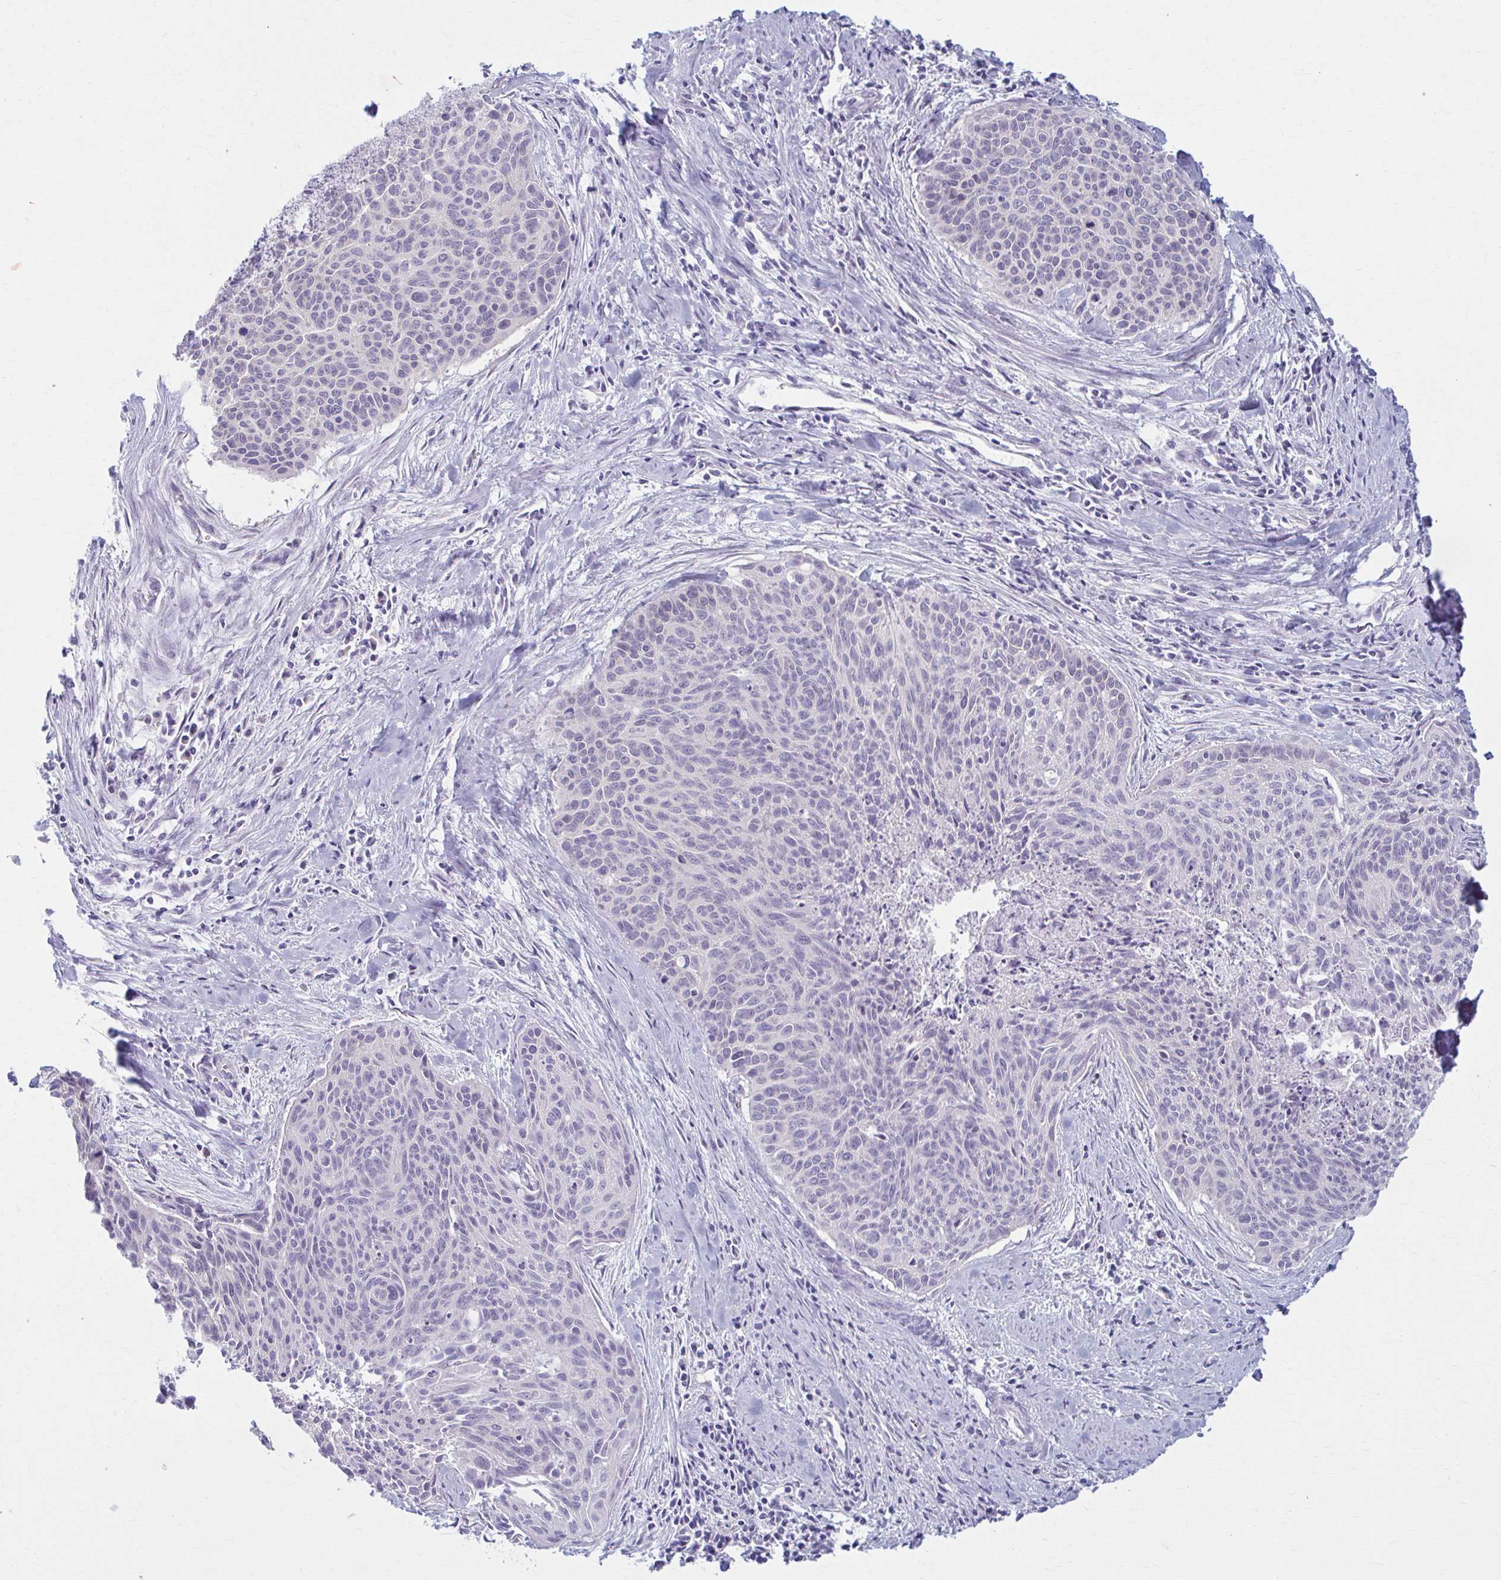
{"staining": {"intensity": "negative", "quantity": "none", "location": "none"}, "tissue": "cervical cancer", "cell_type": "Tumor cells", "image_type": "cancer", "snomed": [{"axis": "morphology", "description": "Squamous cell carcinoma, NOS"}, {"axis": "topography", "description": "Cervix"}], "caption": "Tumor cells are negative for brown protein staining in cervical squamous cell carcinoma.", "gene": "PRKRA", "patient": {"sex": "female", "age": 55}}